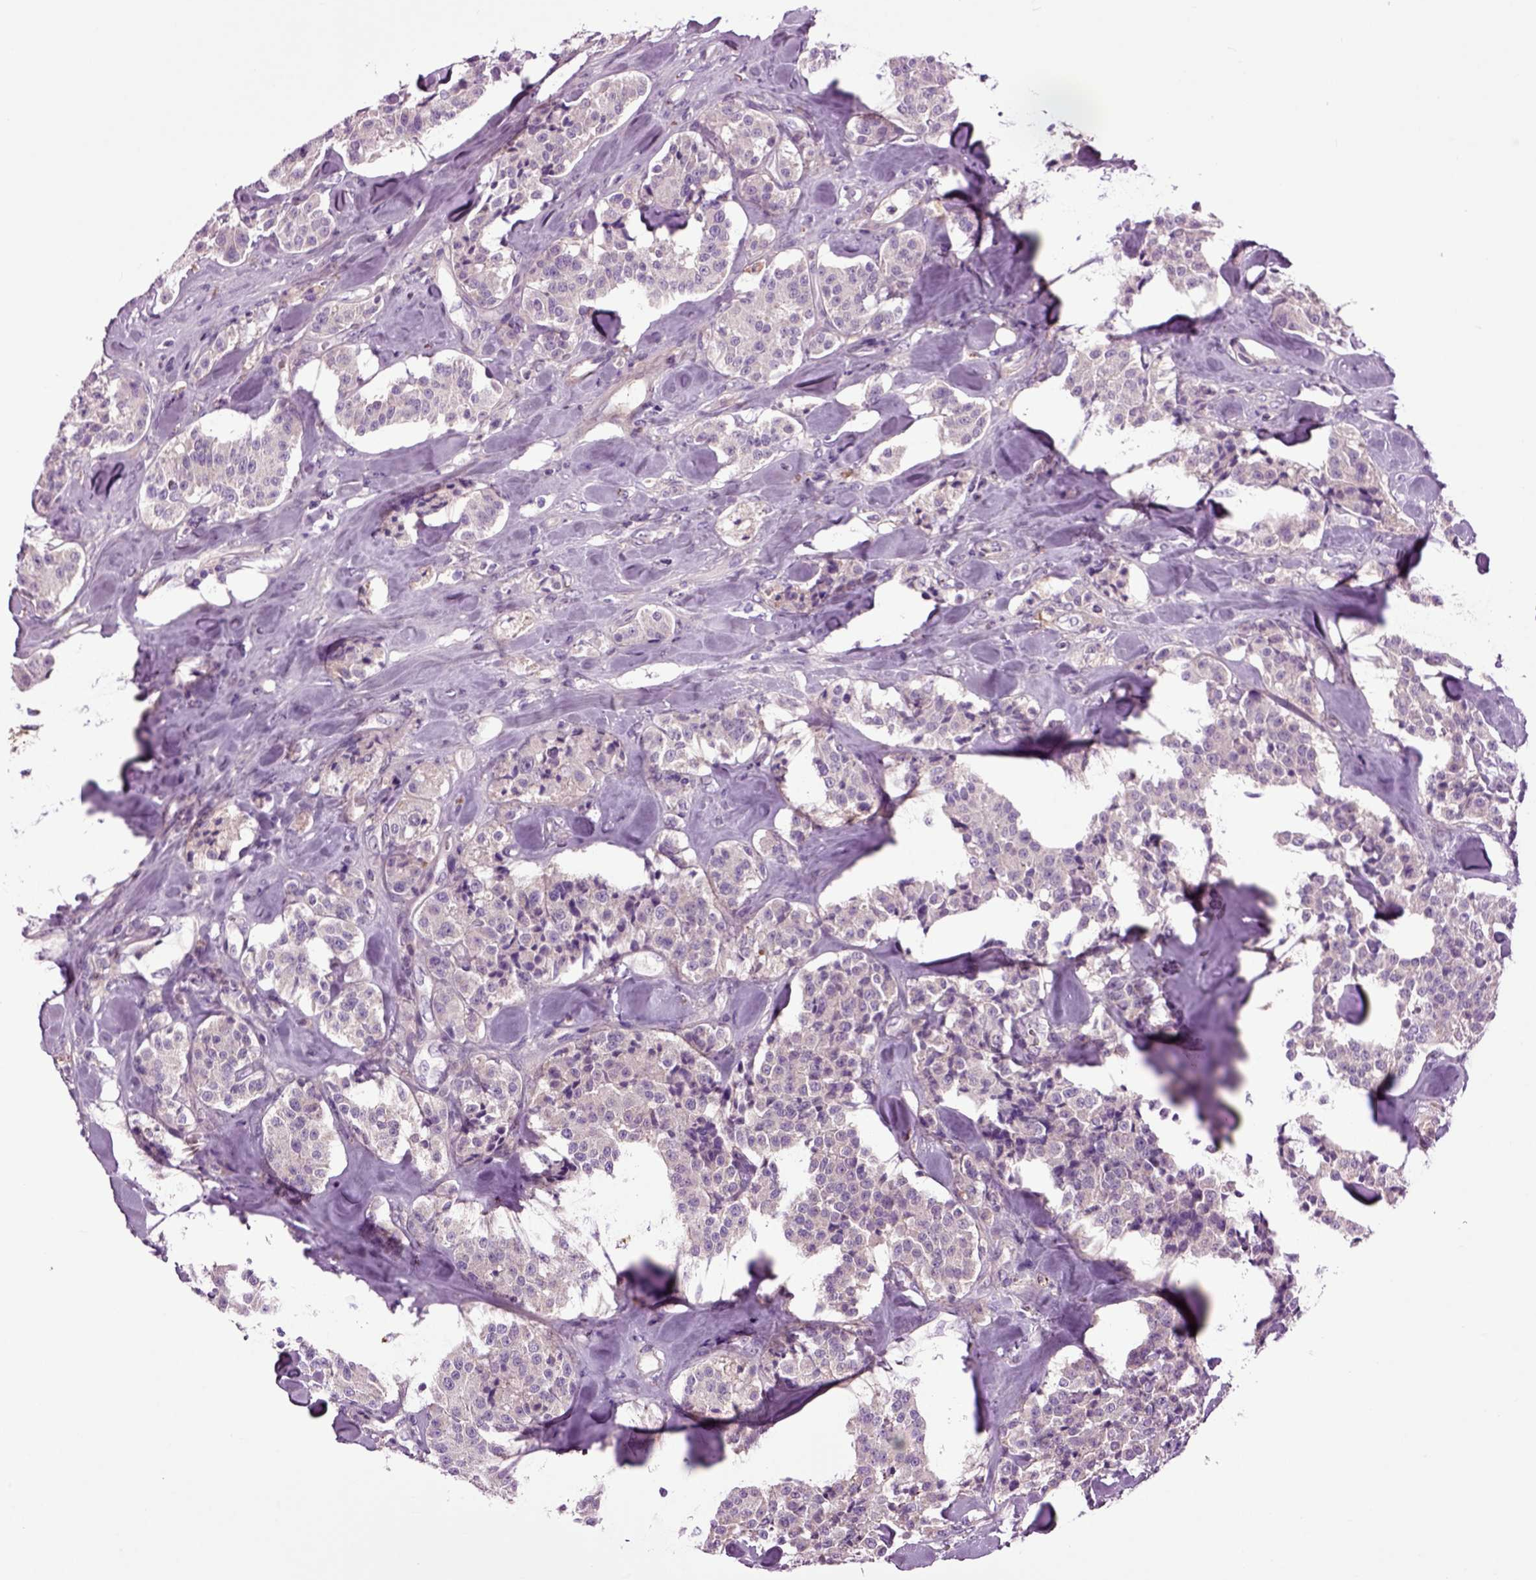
{"staining": {"intensity": "negative", "quantity": "none", "location": "none"}, "tissue": "carcinoid", "cell_type": "Tumor cells", "image_type": "cancer", "snomed": [{"axis": "morphology", "description": "Carcinoid, malignant, NOS"}, {"axis": "topography", "description": "Pancreas"}], "caption": "A photomicrograph of human carcinoid is negative for staining in tumor cells.", "gene": "SPON1", "patient": {"sex": "male", "age": 41}}